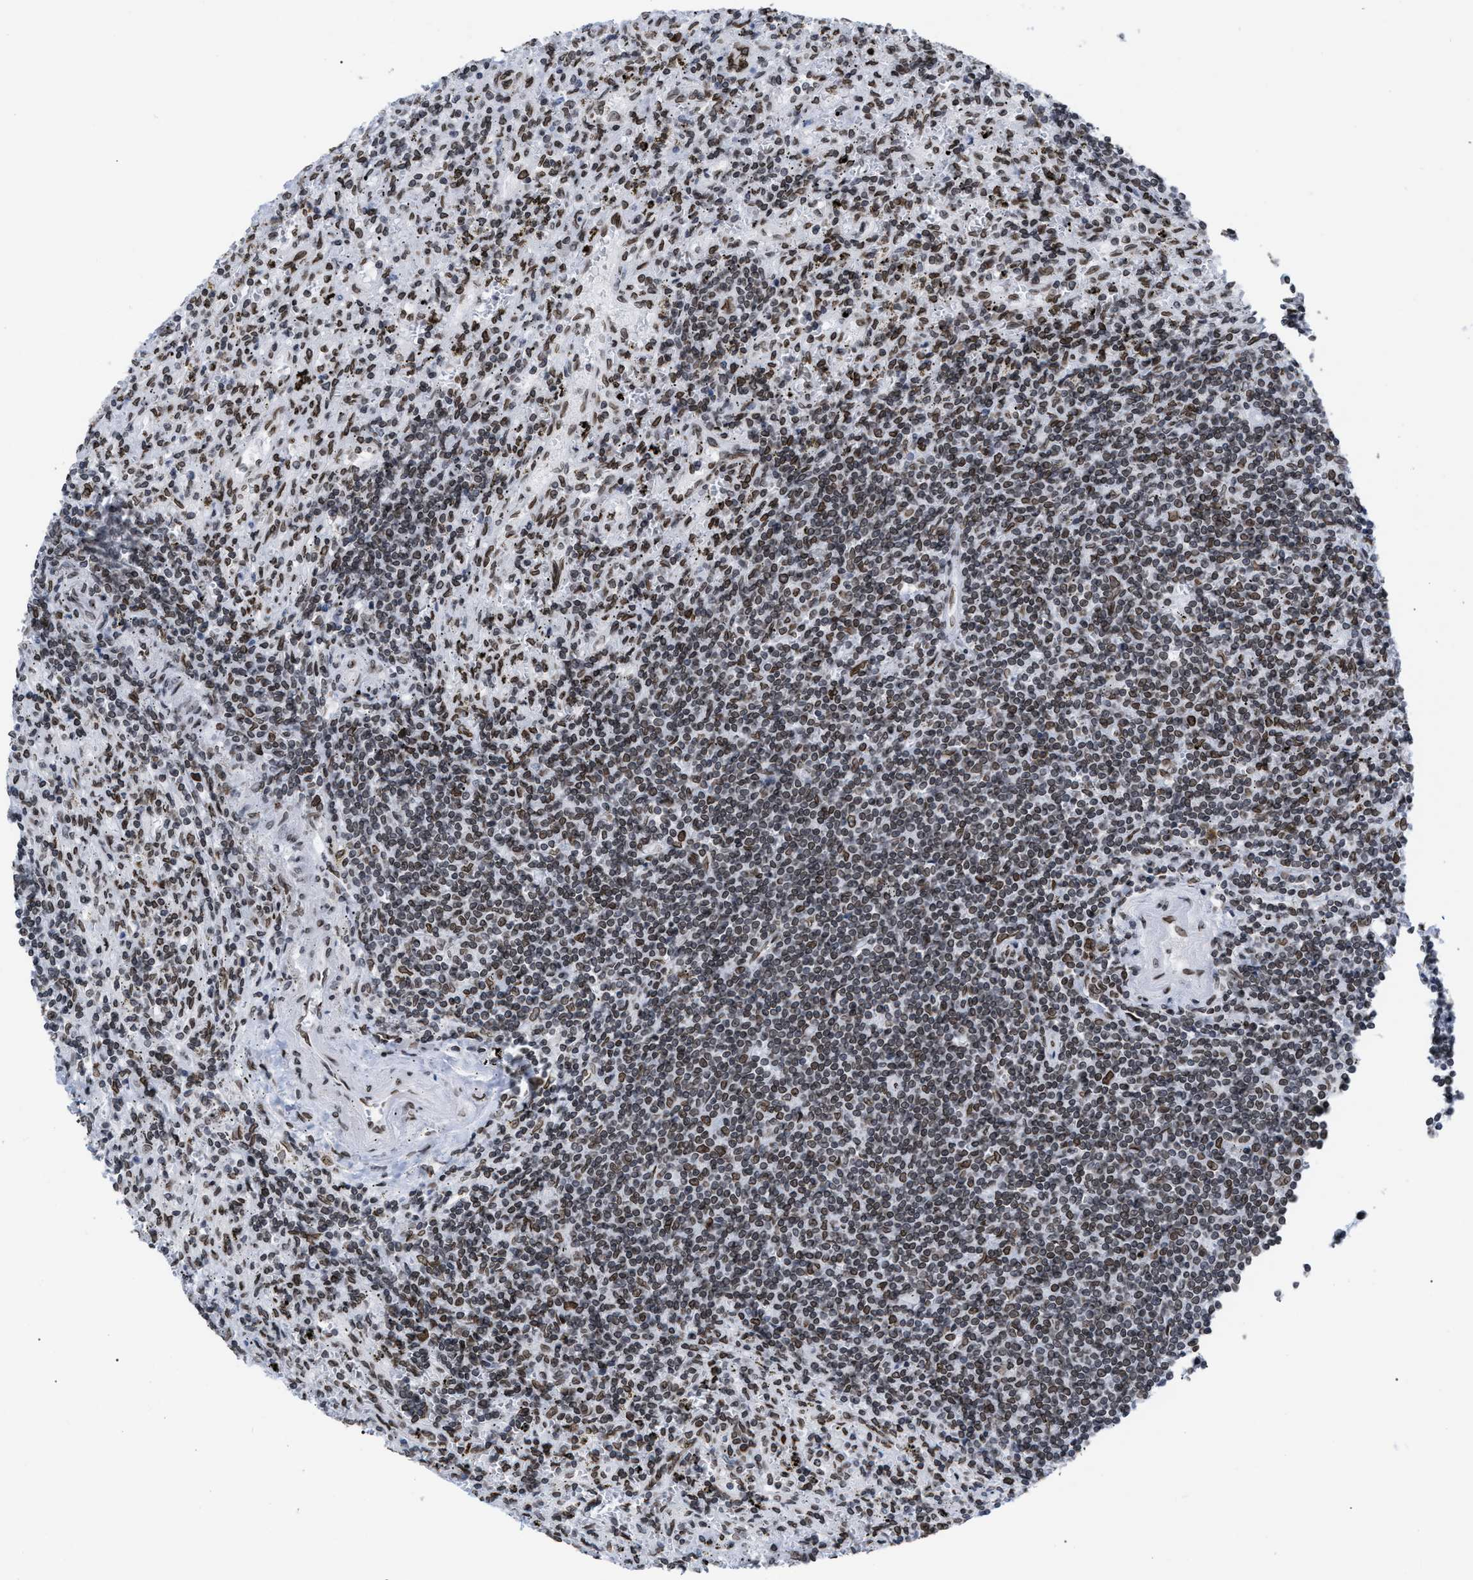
{"staining": {"intensity": "moderate", "quantity": ">75%", "location": "nuclear"}, "tissue": "lymphoma", "cell_type": "Tumor cells", "image_type": "cancer", "snomed": [{"axis": "morphology", "description": "Malignant lymphoma, non-Hodgkin's type, Low grade"}, {"axis": "topography", "description": "Spleen"}], "caption": "An immunohistochemistry (IHC) photomicrograph of tumor tissue is shown. Protein staining in brown labels moderate nuclear positivity in lymphoma within tumor cells.", "gene": "TPR", "patient": {"sex": "male", "age": 76}}